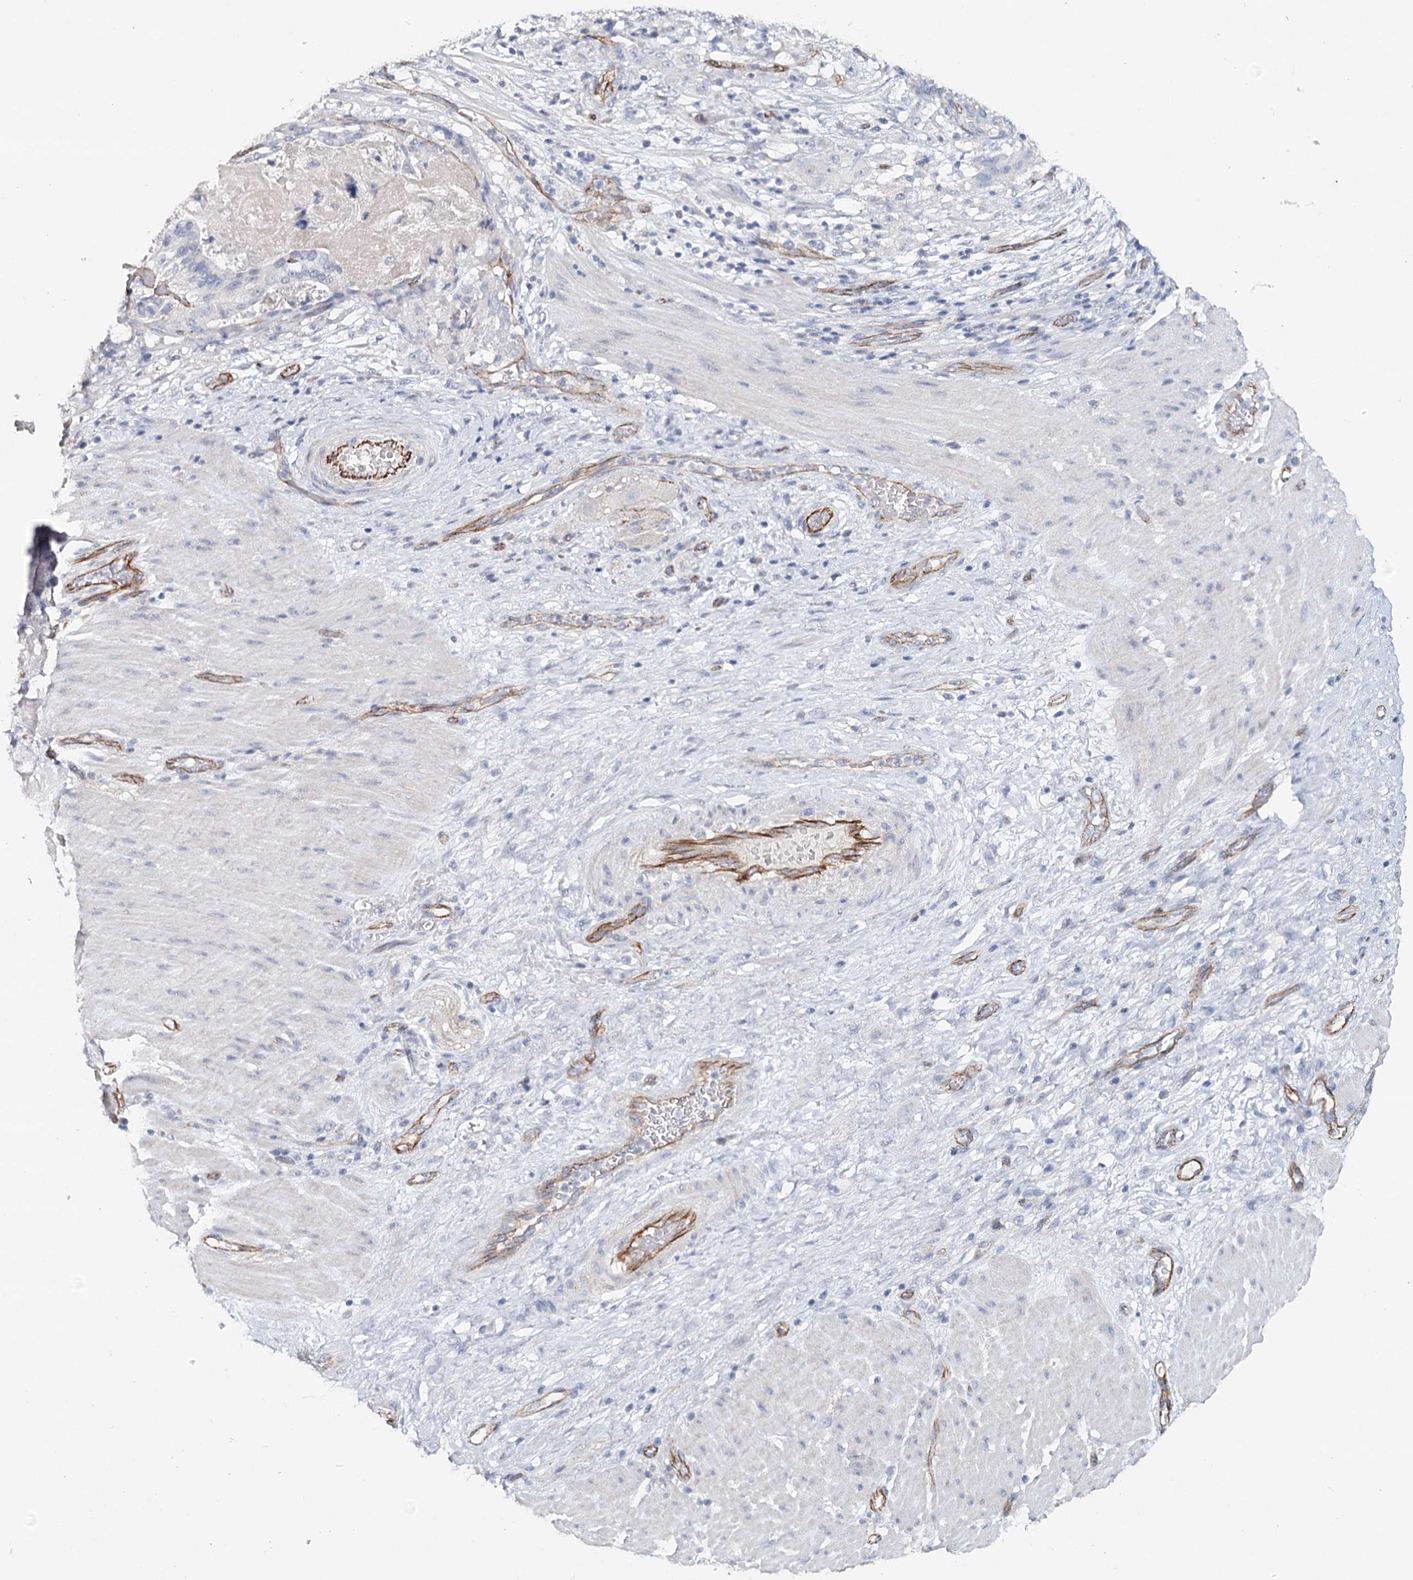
{"staining": {"intensity": "negative", "quantity": "none", "location": "none"}, "tissue": "stomach cancer", "cell_type": "Tumor cells", "image_type": "cancer", "snomed": [{"axis": "morphology", "description": "Adenocarcinoma, NOS"}, {"axis": "topography", "description": "Stomach"}], "caption": "Protein analysis of adenocarcinoma (stomach) demonstrates no significant expression in tumor cells.", "gene": "SYNPO", "patient": {"sex": "male", "age": 48}}